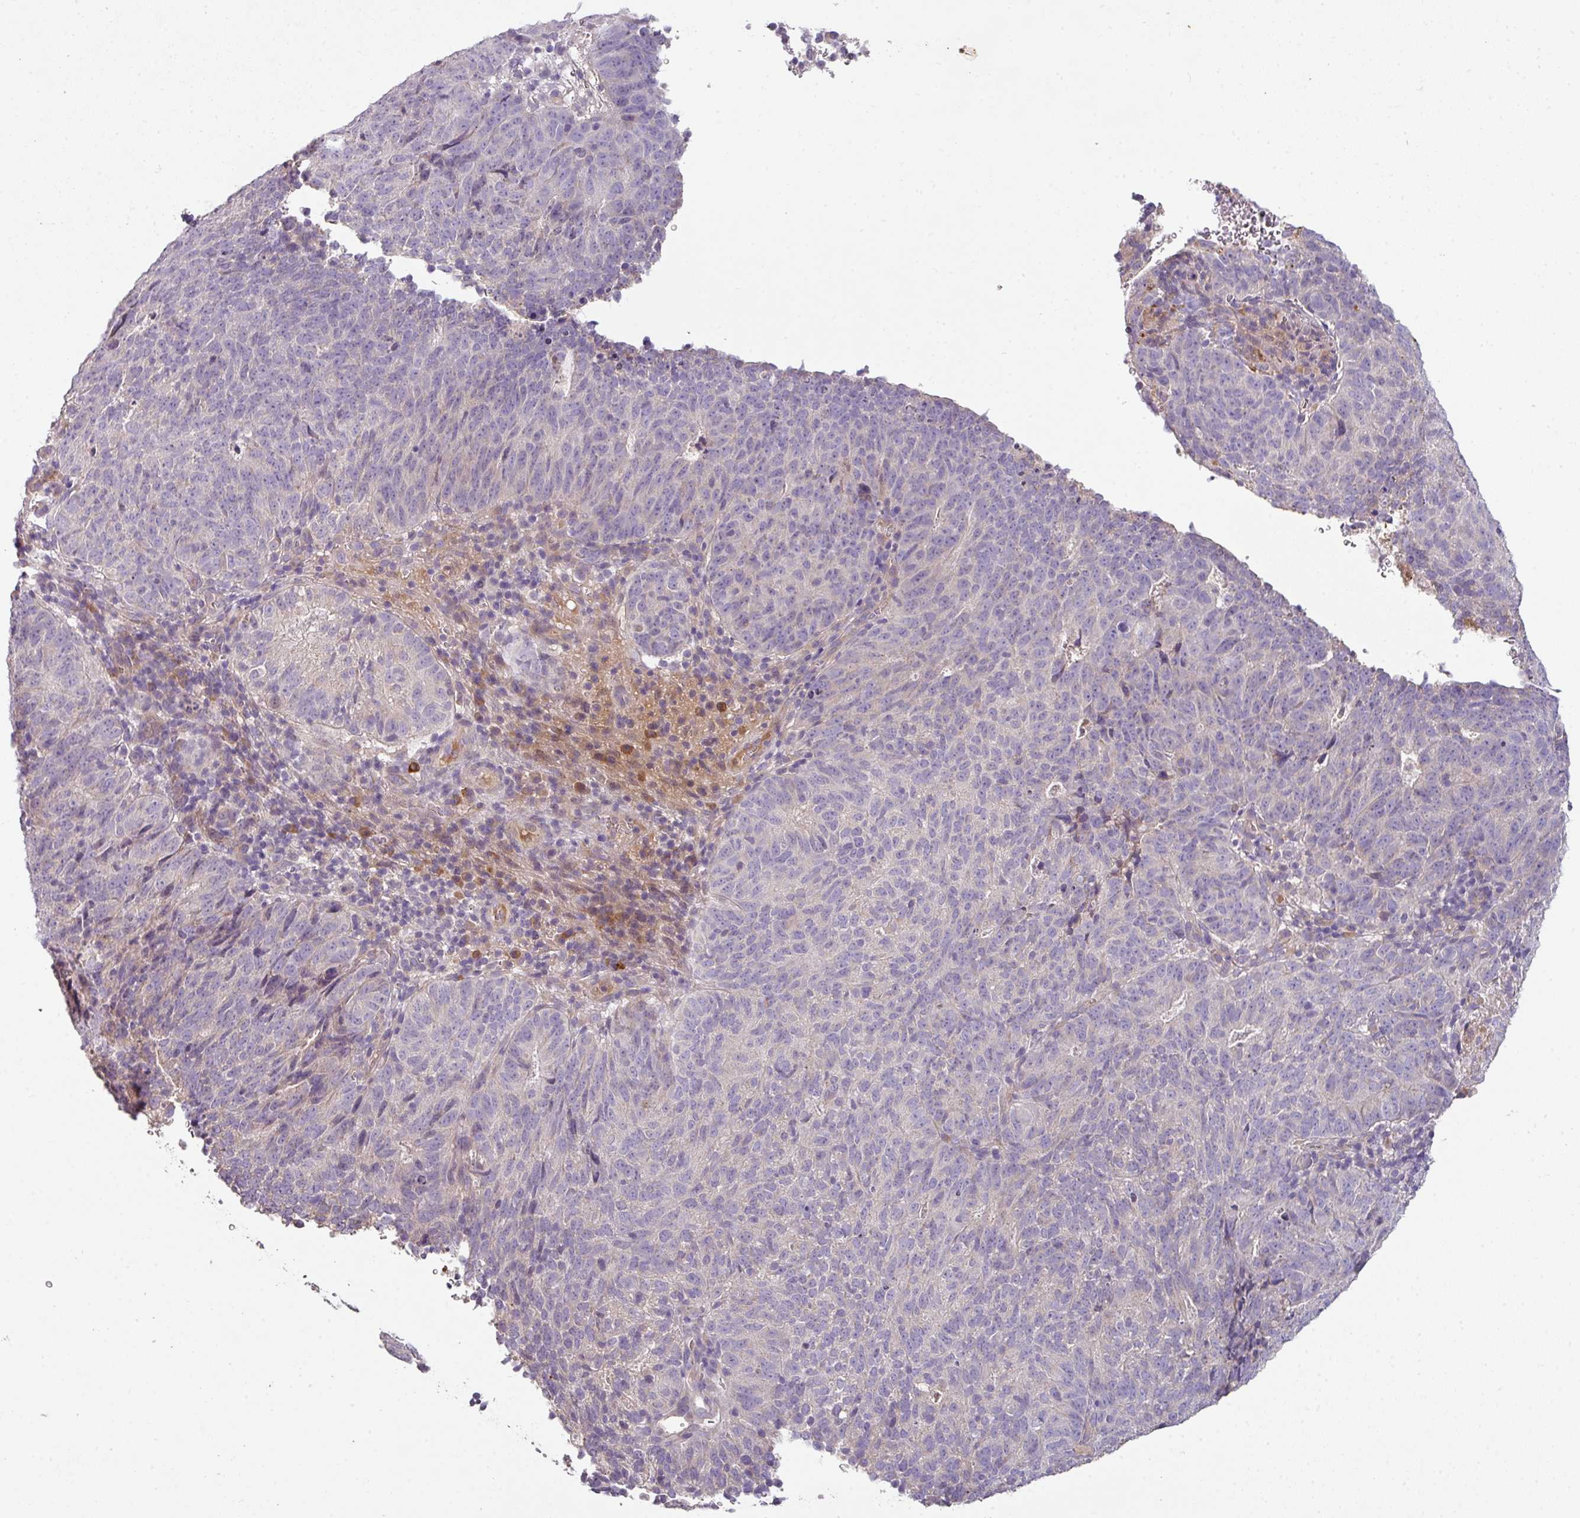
{"staining": {"intensity": "negative", "quantity": "none", "location": "none"}, "tissue": "cervical cancer", "cell_type": "Tumor cells", "image_type": "cancer", "snomed": [{"axis": "morphology", "description": "Adenocarcinoma, NOS"}, {"axis": "topography", "description": "Cervix"}], "caption": "Immunohistochemical staining of human cervical adenocarcinoma shows no significant expression in tumor cells. (Stains: DAB immunohistochemistry (IHC) with hematoxylin counter stain, Microscopy: brightfield microscopy at high magnification).", "gene": "ZNF266", "patient": {"sex": "female", "age": 38}}